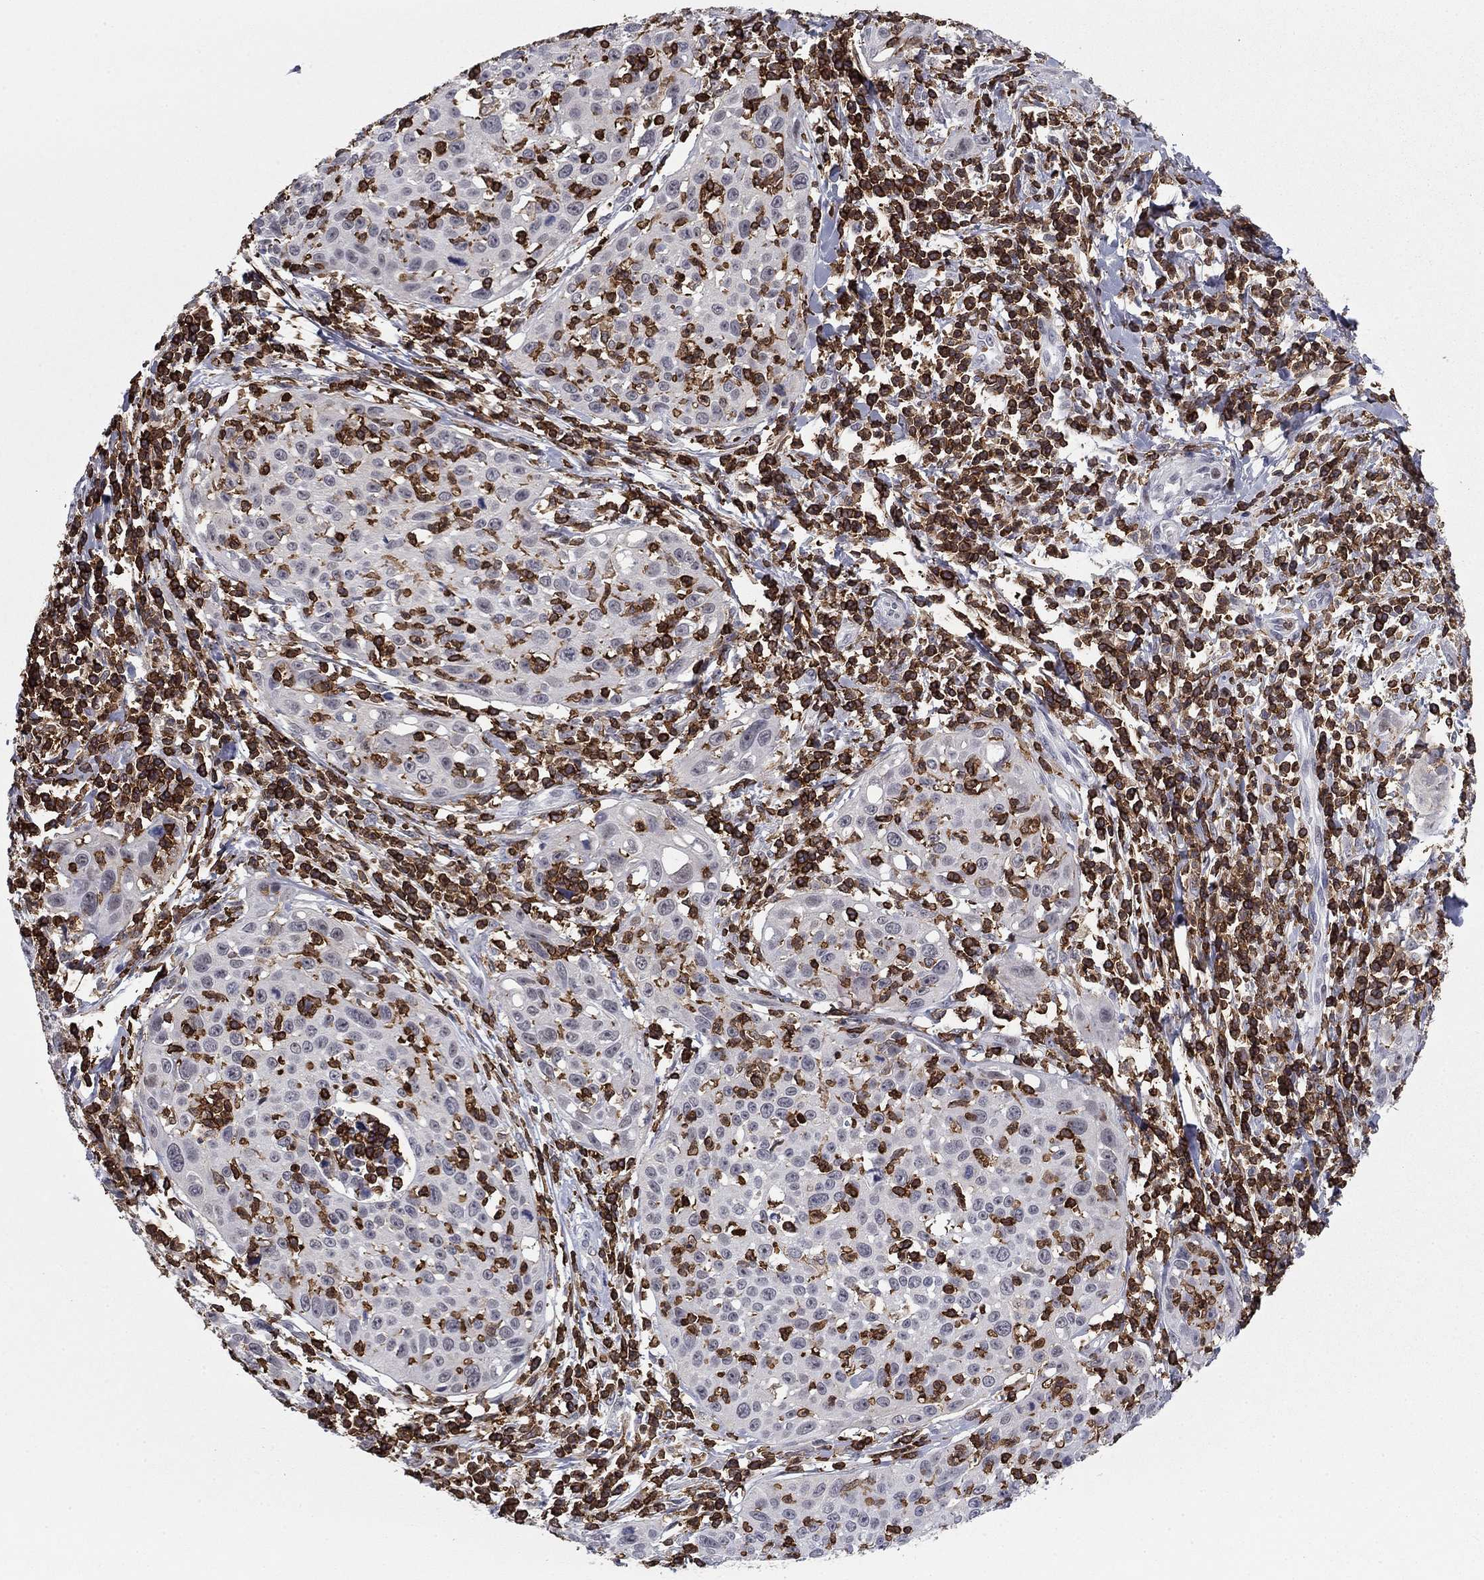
{"staining": {"intensity": "negative", "quantity": "none", "location": "none"}, "tissue": "cervical cancer", "cell_type": "Tumor cells", "image_type": "cancer", "snomed": [{"axis": "morphology", "description": "Squamous cell carcinoma, NOS"}, {"axis": "topography", "description": "Cervix"}], "caption": "Immunohistochemical staining of human squamous cell carcinoma (cervical) reveals no significant positivity in tumor cells. Nuclei are stained in blue.", "gene": "ARHGAP27", "patient": {"sex": "female", "age": 26}}